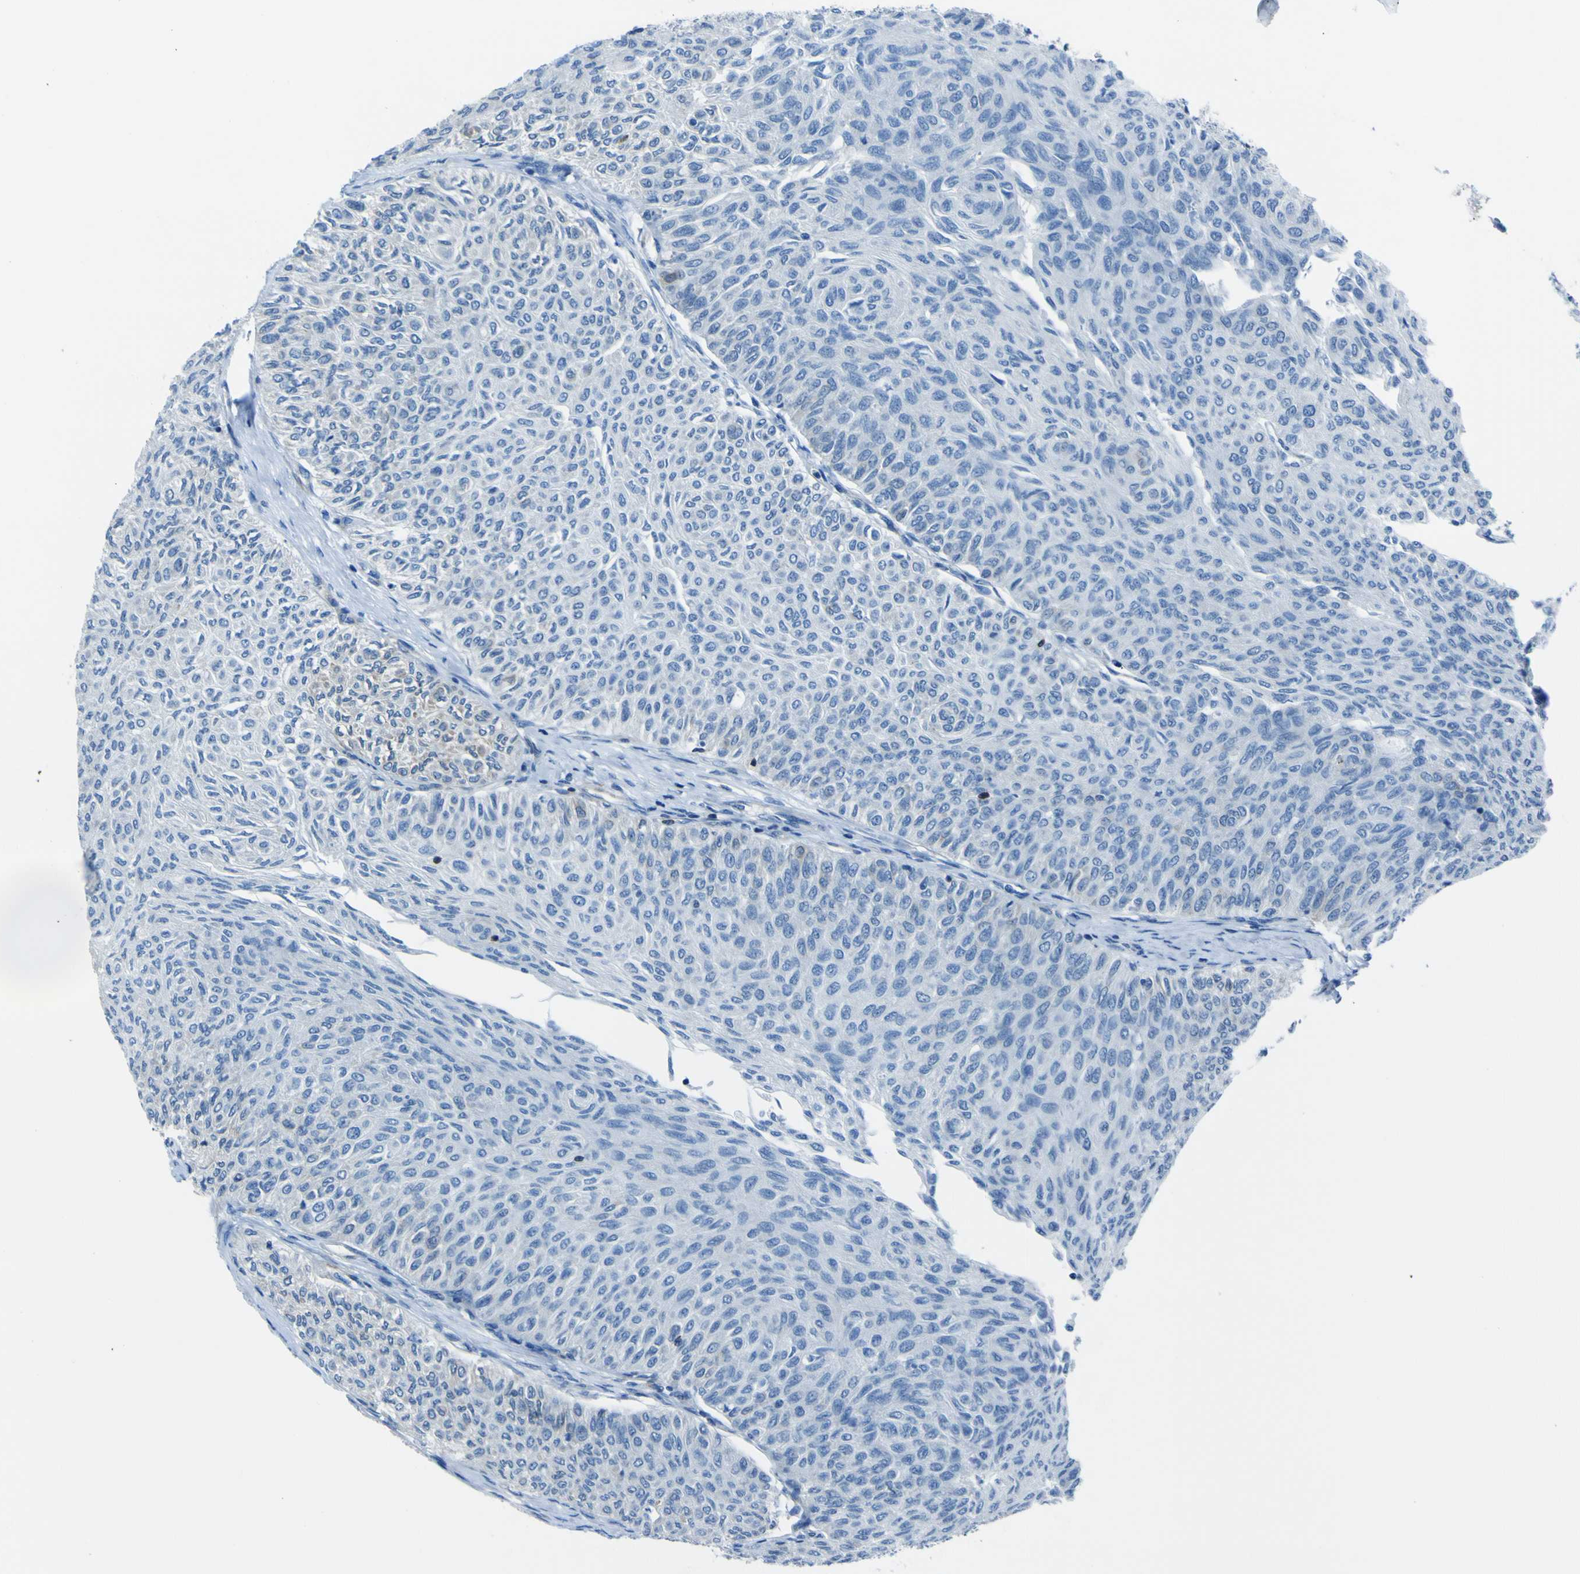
{"staining": {"intensity": "negative", "quantity": "none", "location": "none"}, "tissue": "urothelial cancer", "cell_type": "Tumor cells", "image_type": "cancer", "snomed": [{"axis": "morphology", "description": "Urothelial carcinoma, Low grade"}, {"axis": "topography", "description": "Urinary bladder"}], "caption": "An IHC histopathology image of urothelial cancer is shown. There is no staining in tumor cells of urothelial cancer.", "gene": "STIM1", "patient": {"sex": "male", "age": 78}}